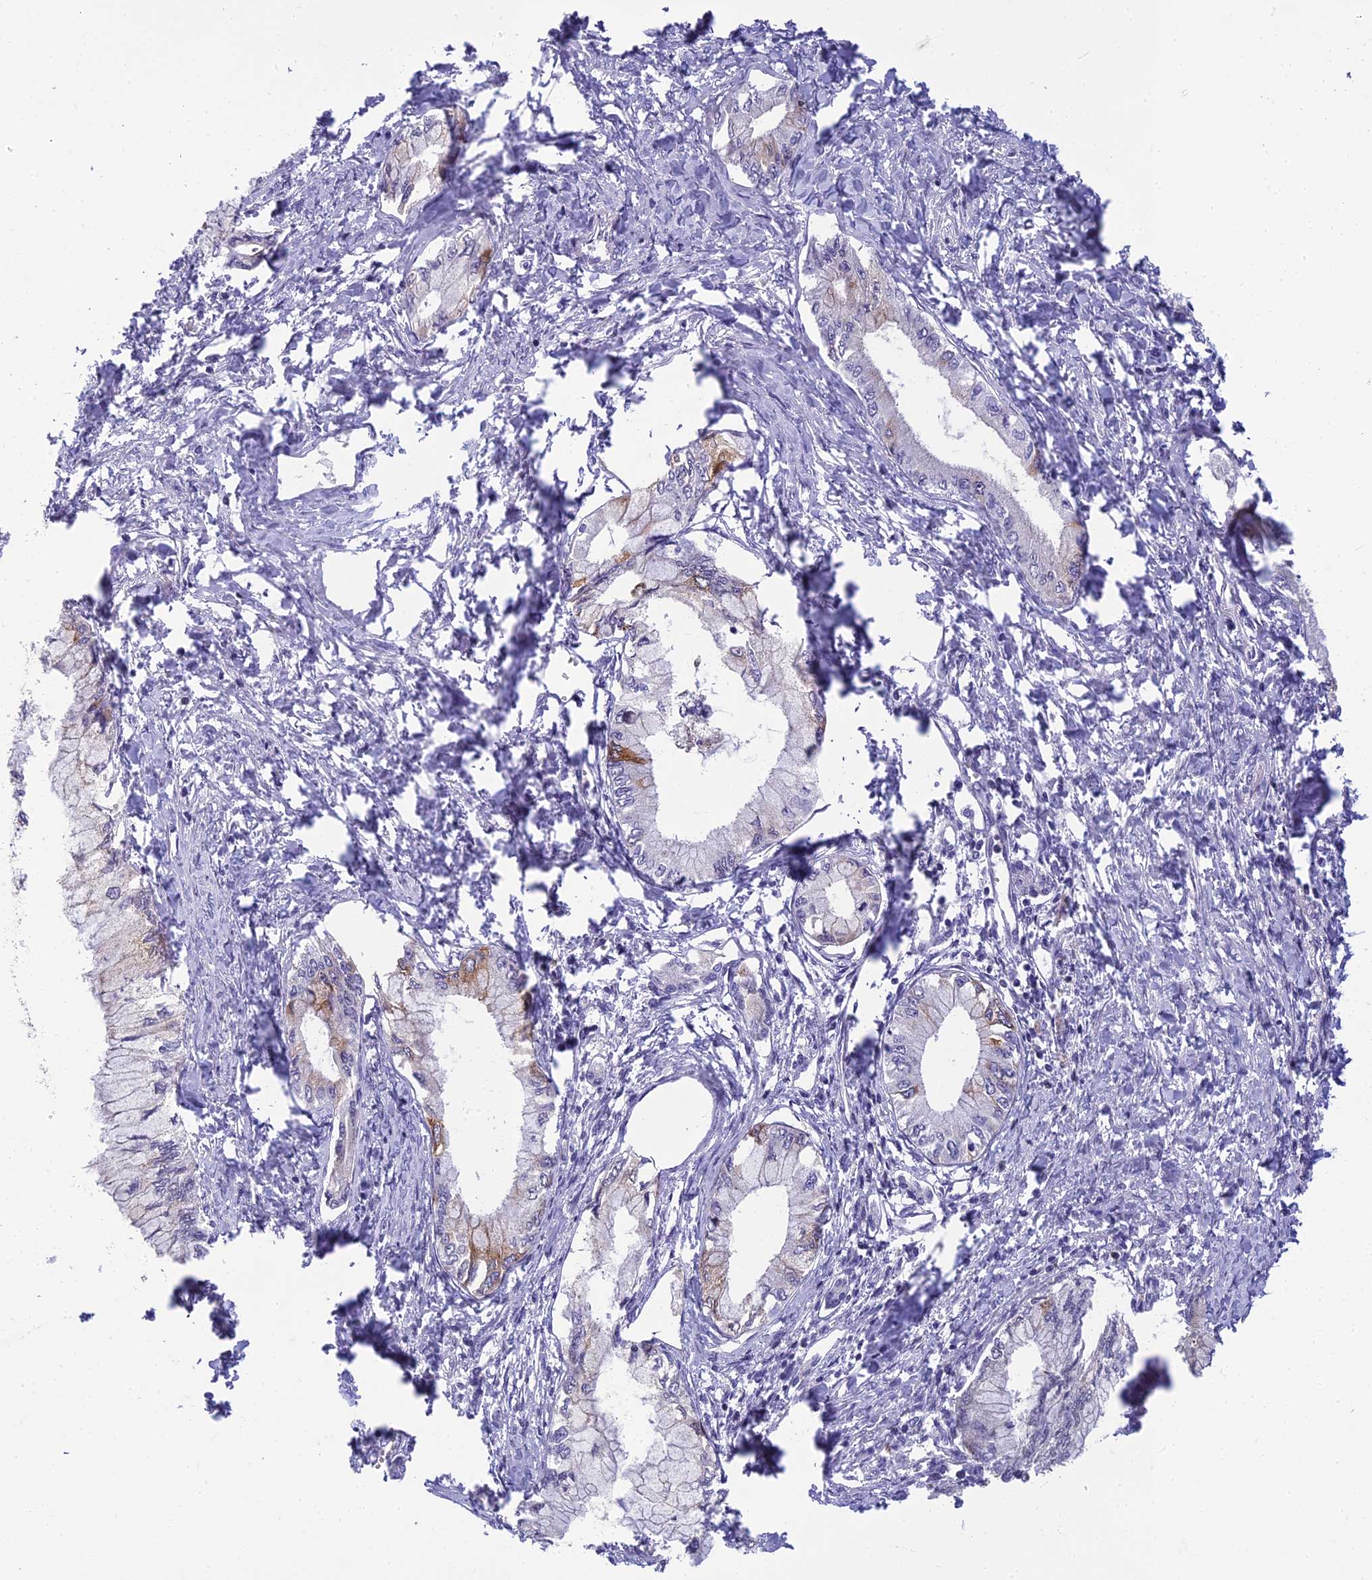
{"staining": {"intensity": "weak", "quantity": "<25%", "location": "cytoplasmic/membranous"}, "tissue": "pancreatic cancer", "cell_type": "Tumor cells", "image_type": "cancer", "snomed": [{"axis": "morphology", "description": "Adenocarcinoma, NOS"}, {"axis": "topography", "description": "Pancreas"}], "caption": "Photomicrograph shows no significant protein expression in tumor cells of pancreatic cancer. (DAB (3,3'-diaminobenzidine) IHC visualized using brightfield microscopy, high magnification).", "gene": "DTX2", "patient": {"sex": "male", "age": 48}}